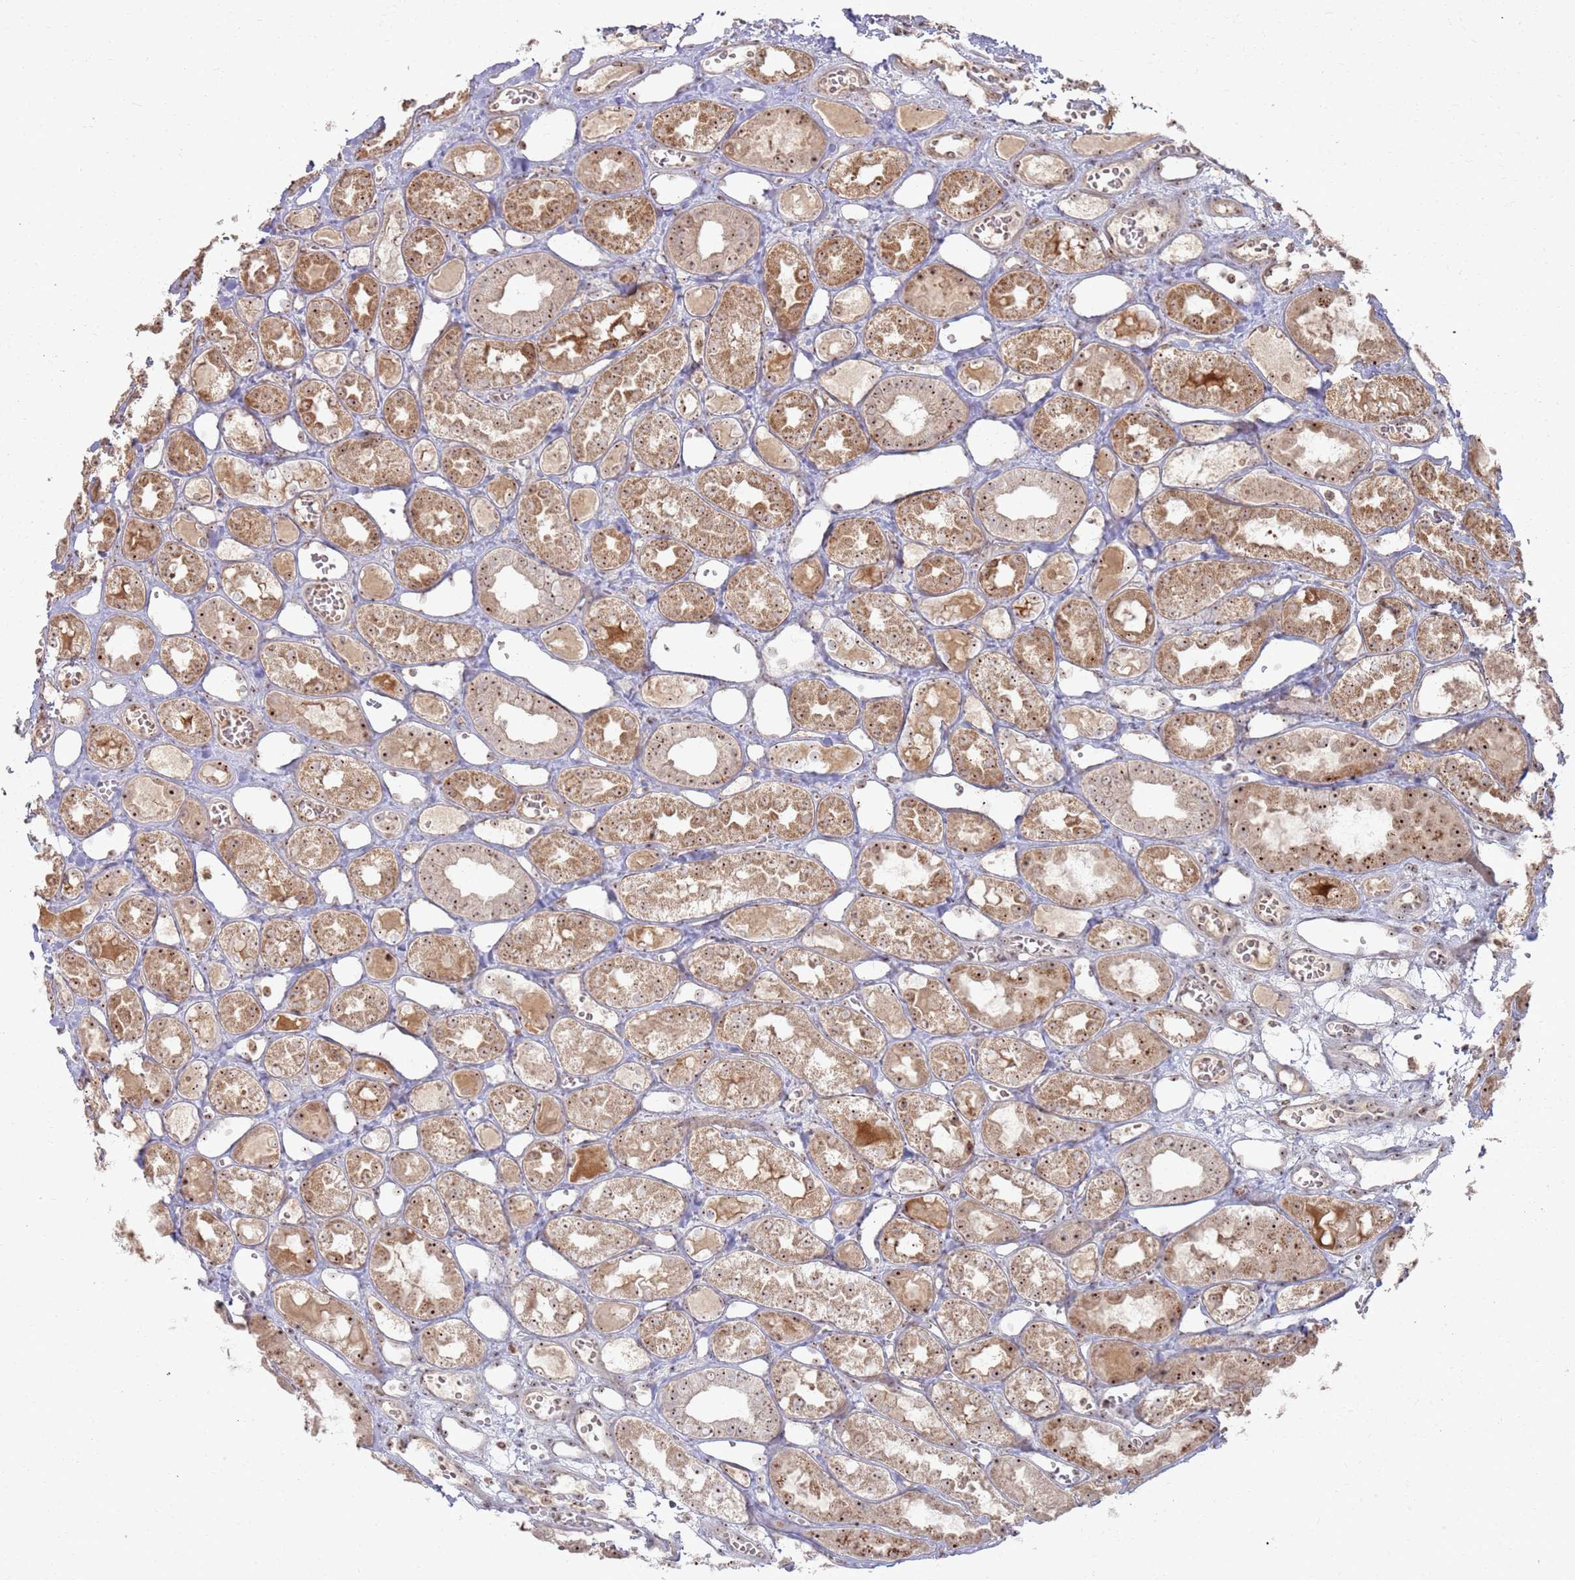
{"staining": {"intensity": "moderate", "quantity": "<25%", "location": "nuclear"}, "tissue": "kidney", "cell_type": "Cells in glomeruli", "image_type": "normal", "snomed": [{"axis": "morphology", "description": "Normal tissue, NOS"}, {"axis": "topography", "description": "Kidney"}], "caption": "Moderate nuclear expression for a protein is seen in approximately <25% of cells in glomeruli of normal kidney using immunohistochemistry (IHC).", "gene": "UTP11", "patient": {"sex": "male", "age": 16}}